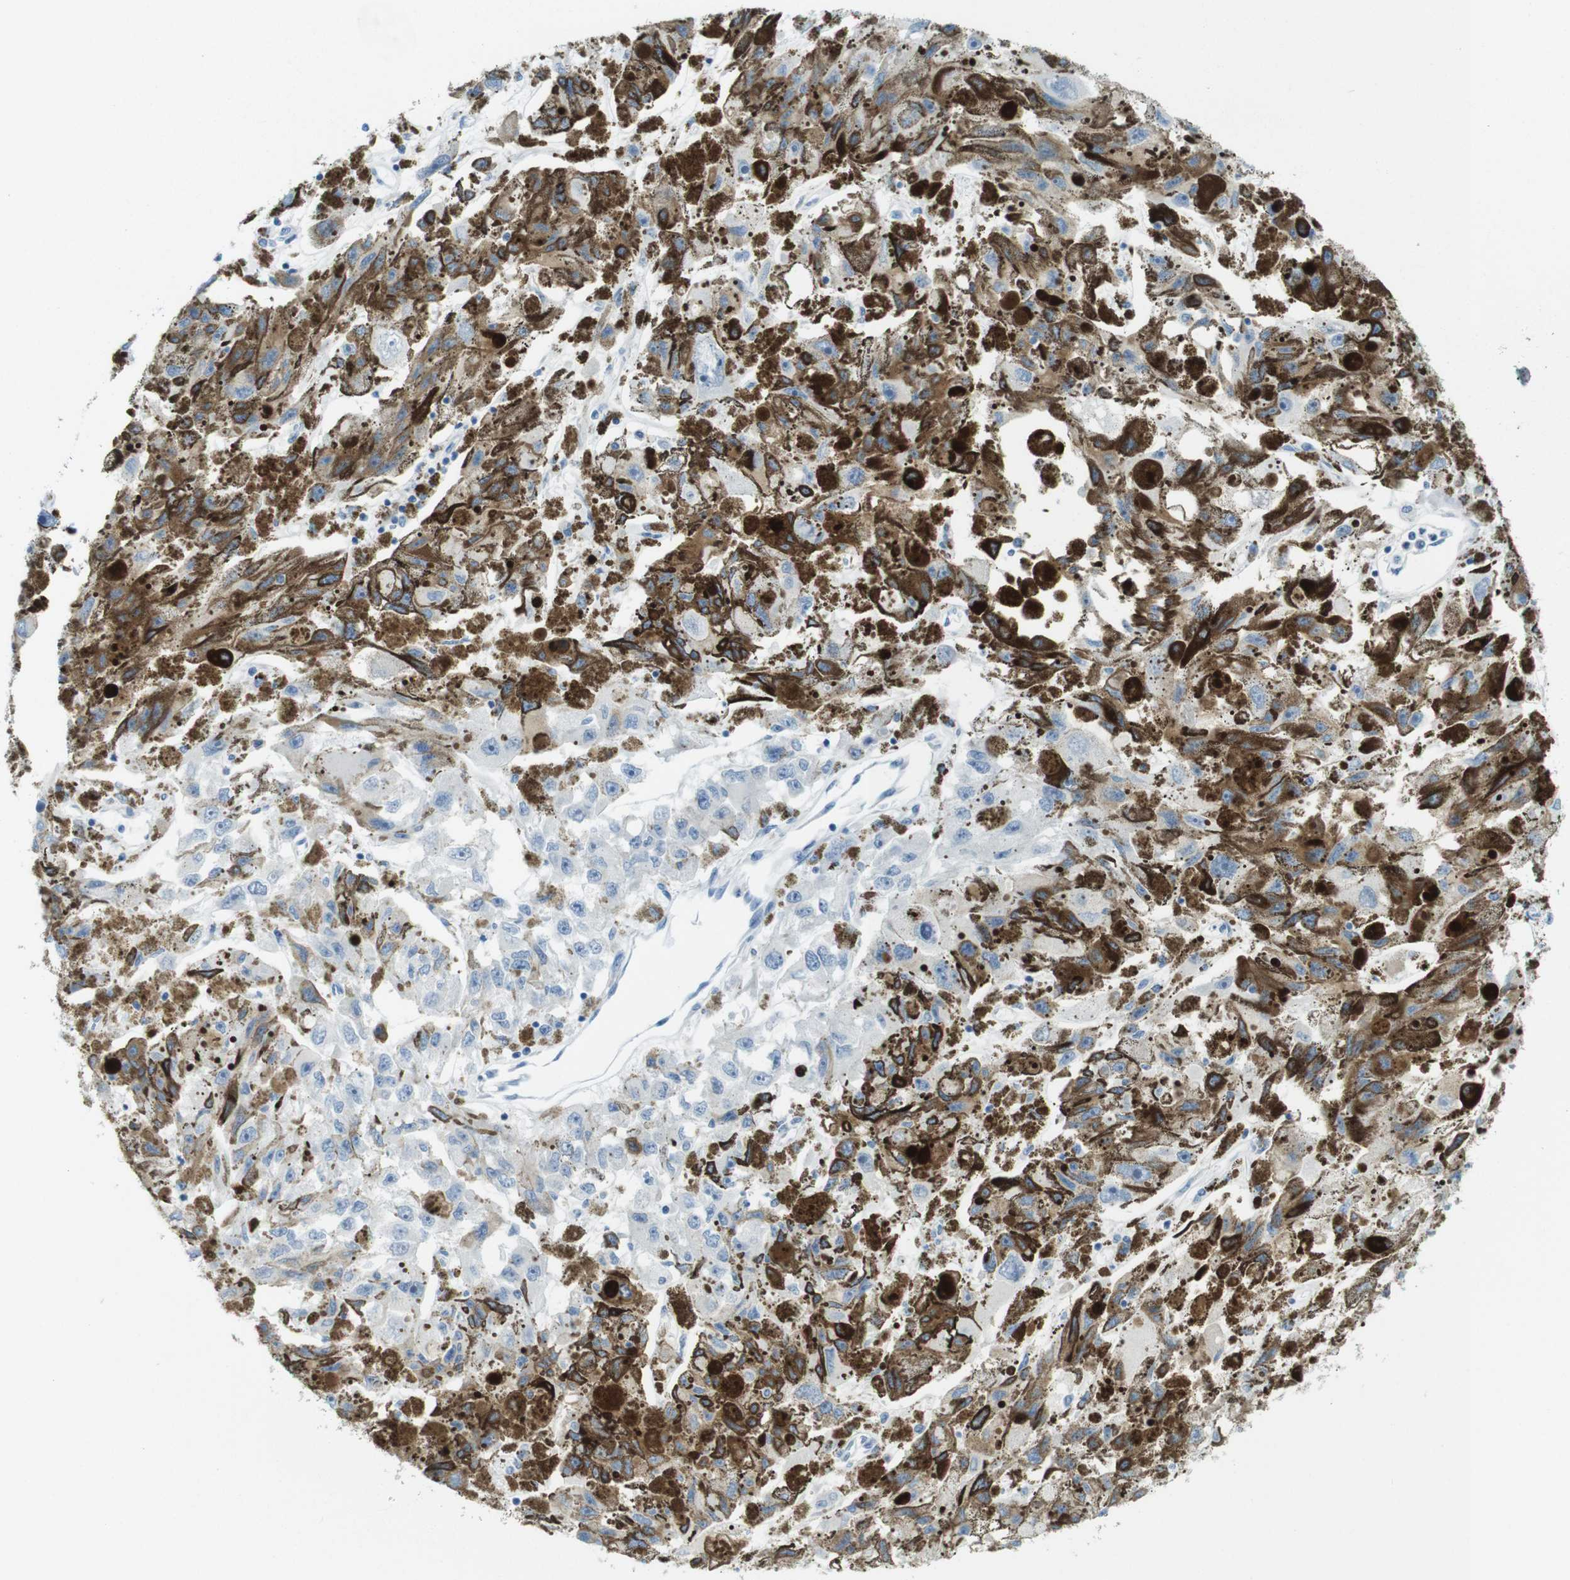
{"staining": {"intensity": "negative", "quantity": "none", "location": "none"}, "tissue": "melanoma", "cell_type": "Tumor cells", "image_type": "cancer", "snomed": [{"axis": "morphology", "description": "Malignant melanoma, NOS"}, {"axis": "topography", "description": "Skin"}], "caption": "Tumor cells are negative for brown protein staining in melanoma.", "gene": "ASIC5", "patient": {"sex": "female", "age": 104}}